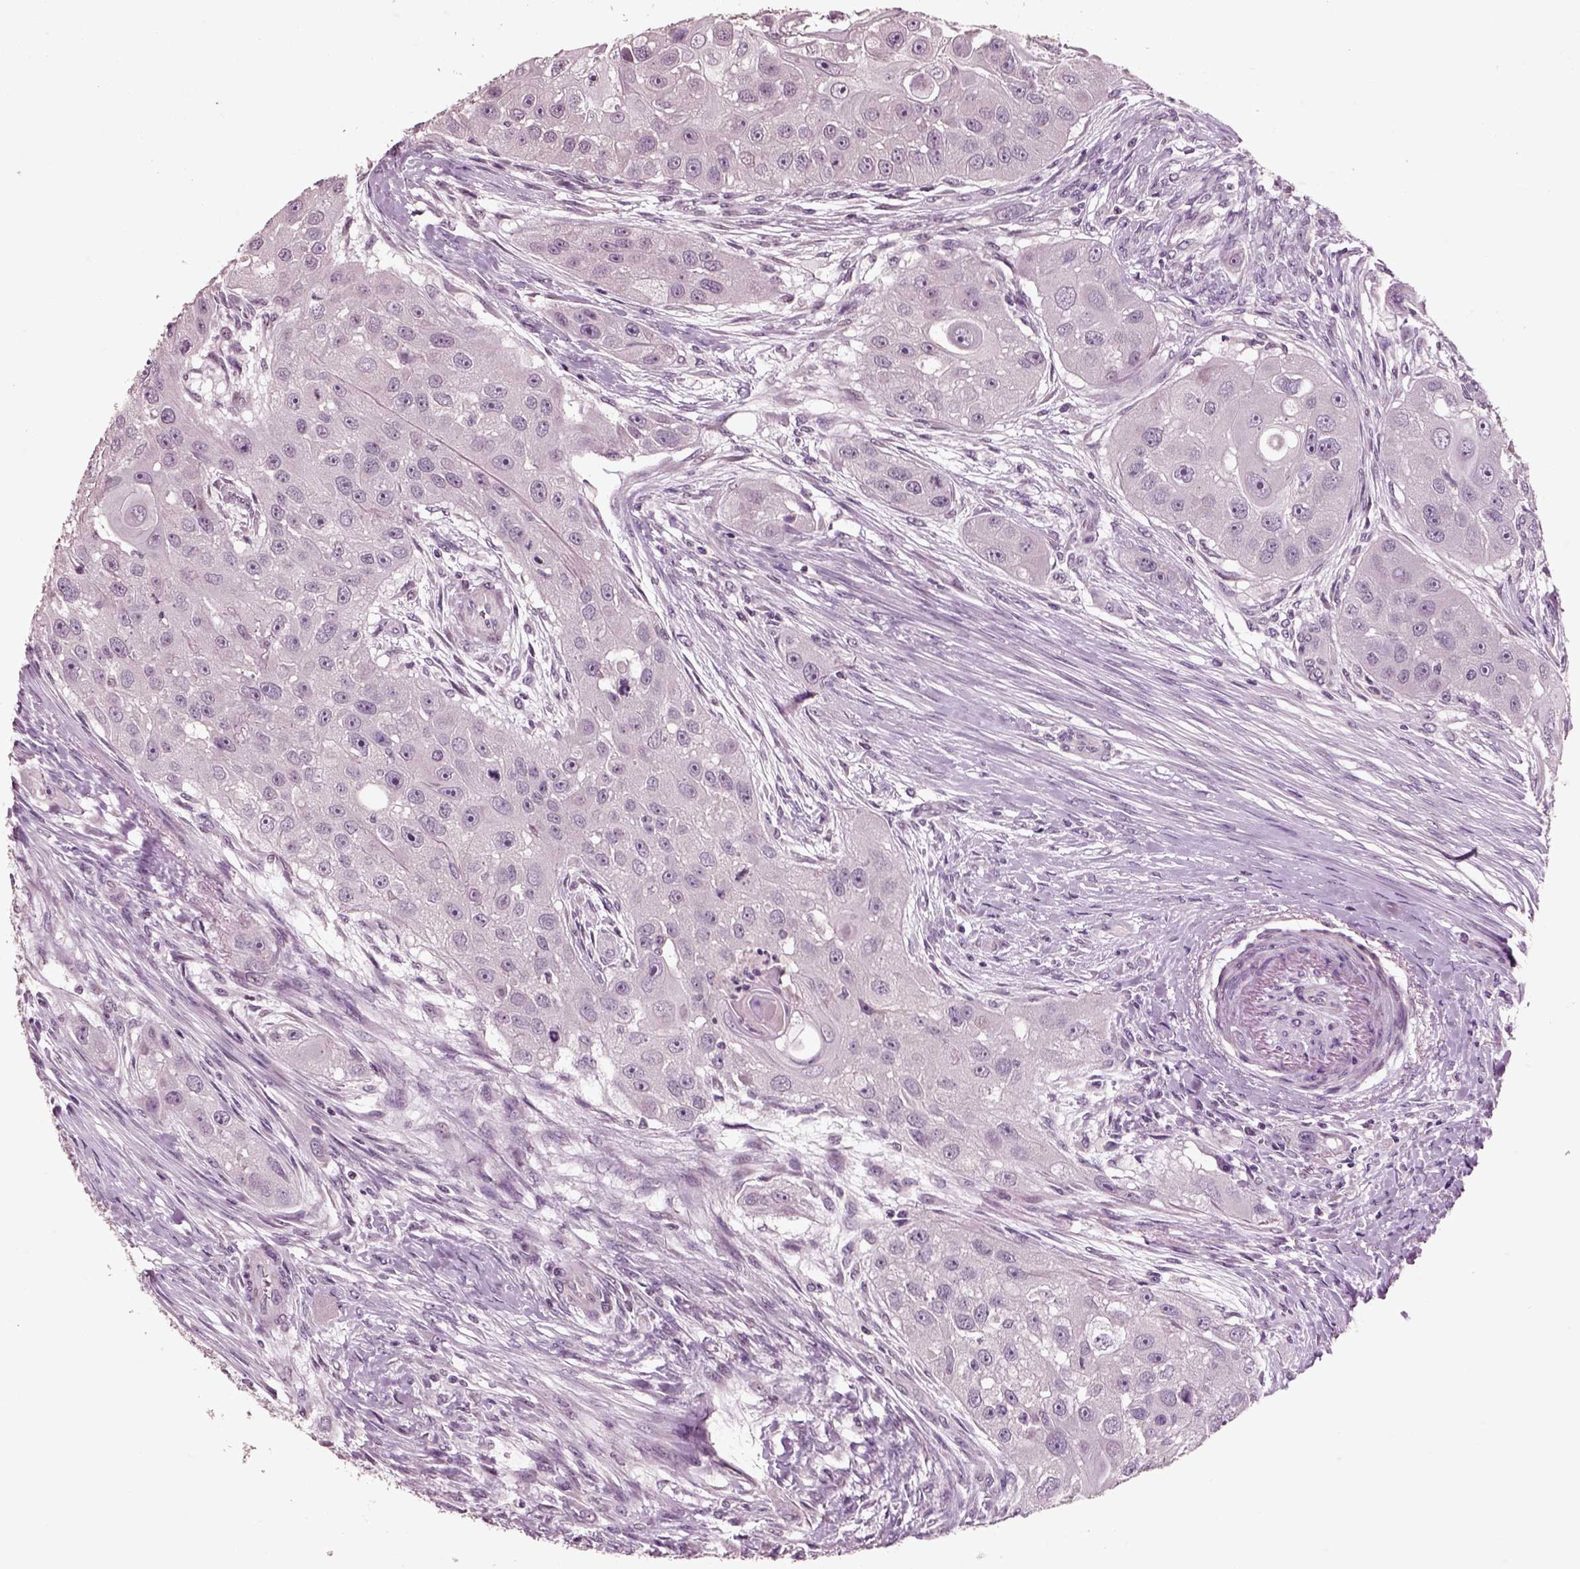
{"staining": {"intensity": "negative", "quantity": "none", "location": "none"}, "tissue": "head and neck cancer", "cell_type": "Tumor cells", "image_type": "cancer", "snomed": [{"axis": "morphology", "description": "Normal tissue, NOS"}, {"axis": "morphology", "description": "Squamous cell carcinoma, NOS"}, {"axis": "topography", "description": "Skeletal muscle"}, {"axis": "topography", "description": "Head-Neck"}], "caption": "Human head and neck squamous cell carcinoma stained for a protein using IHC demonstrates no staining in tumor cells.", "gene": "CHGB", "patient": {"sex": "male", "age": 51}}